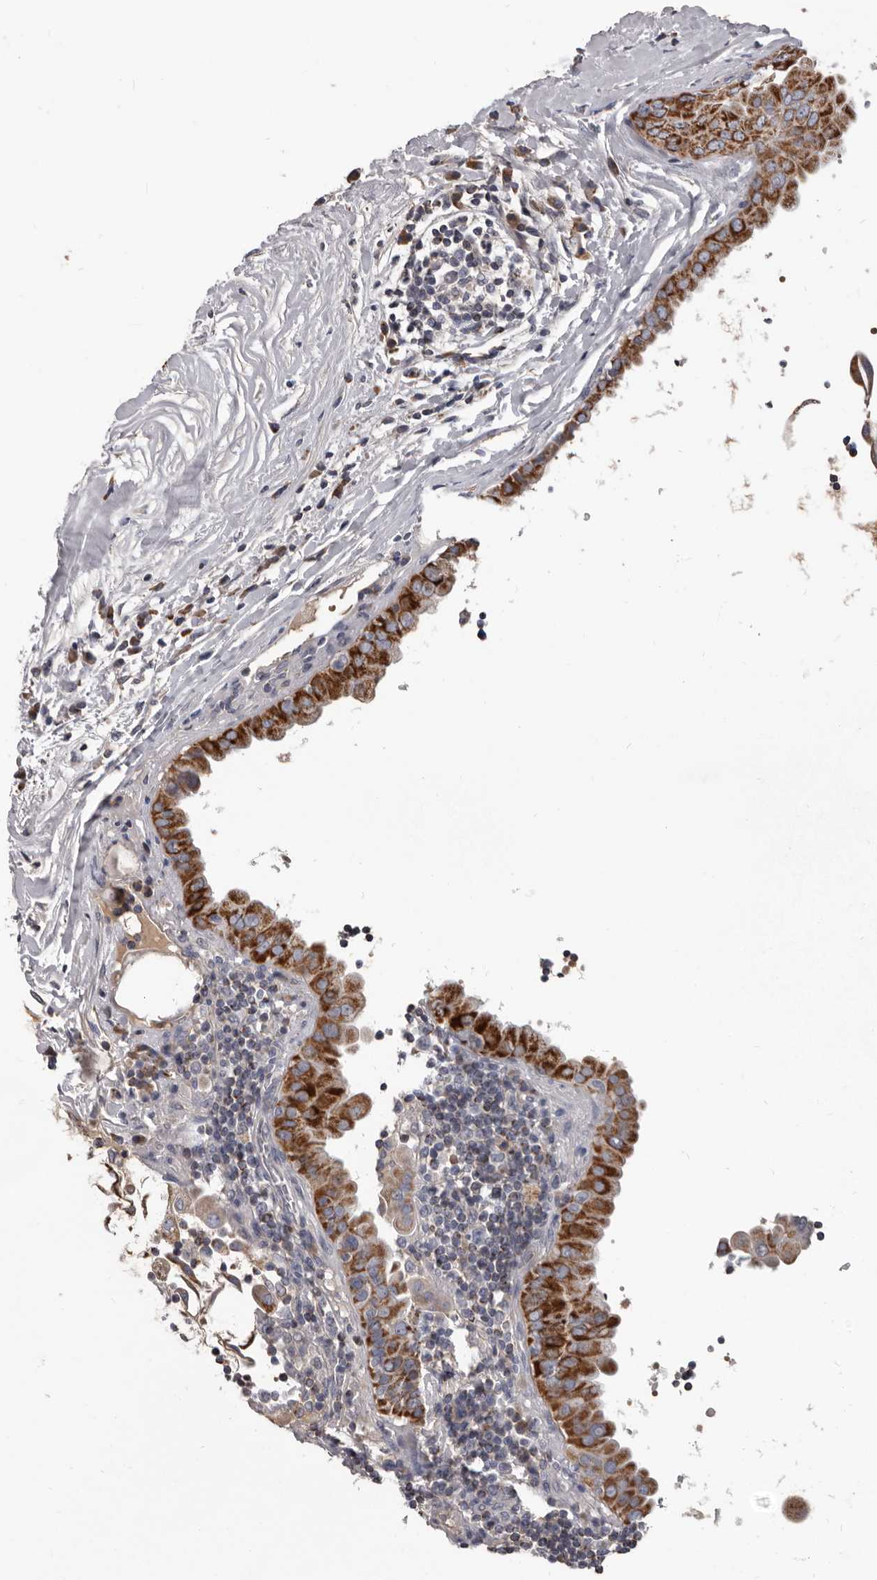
{"staining": {"intensity": "strong", "quantity": ">75%", "location": "cytoplasmic/membranous"}, "tissue": "thyroid cancer", "cell_type": "Tumor cells", "image_type": "cancer", "snomed": [{"axis": "morphology", "description": "Papillary adenocarcinoma, NOS"}, {"axis": "topography", "description": "Thyroid gland"}], "caption": "Thyroid papillary adenocarcinoma was stained to show a protein in brown. There is high levels of strong cytoplasmic/membranous staining in approximately >75% of tumor cells. The staining is performed using DAB (3,3'-diaminobenzidine) brown chromogen to label protein expression. The nuclei are counter-stained blue using hematoxylin.", "gene": "ALDH5A1", "patient": {"sex": "male", "age": 33}}